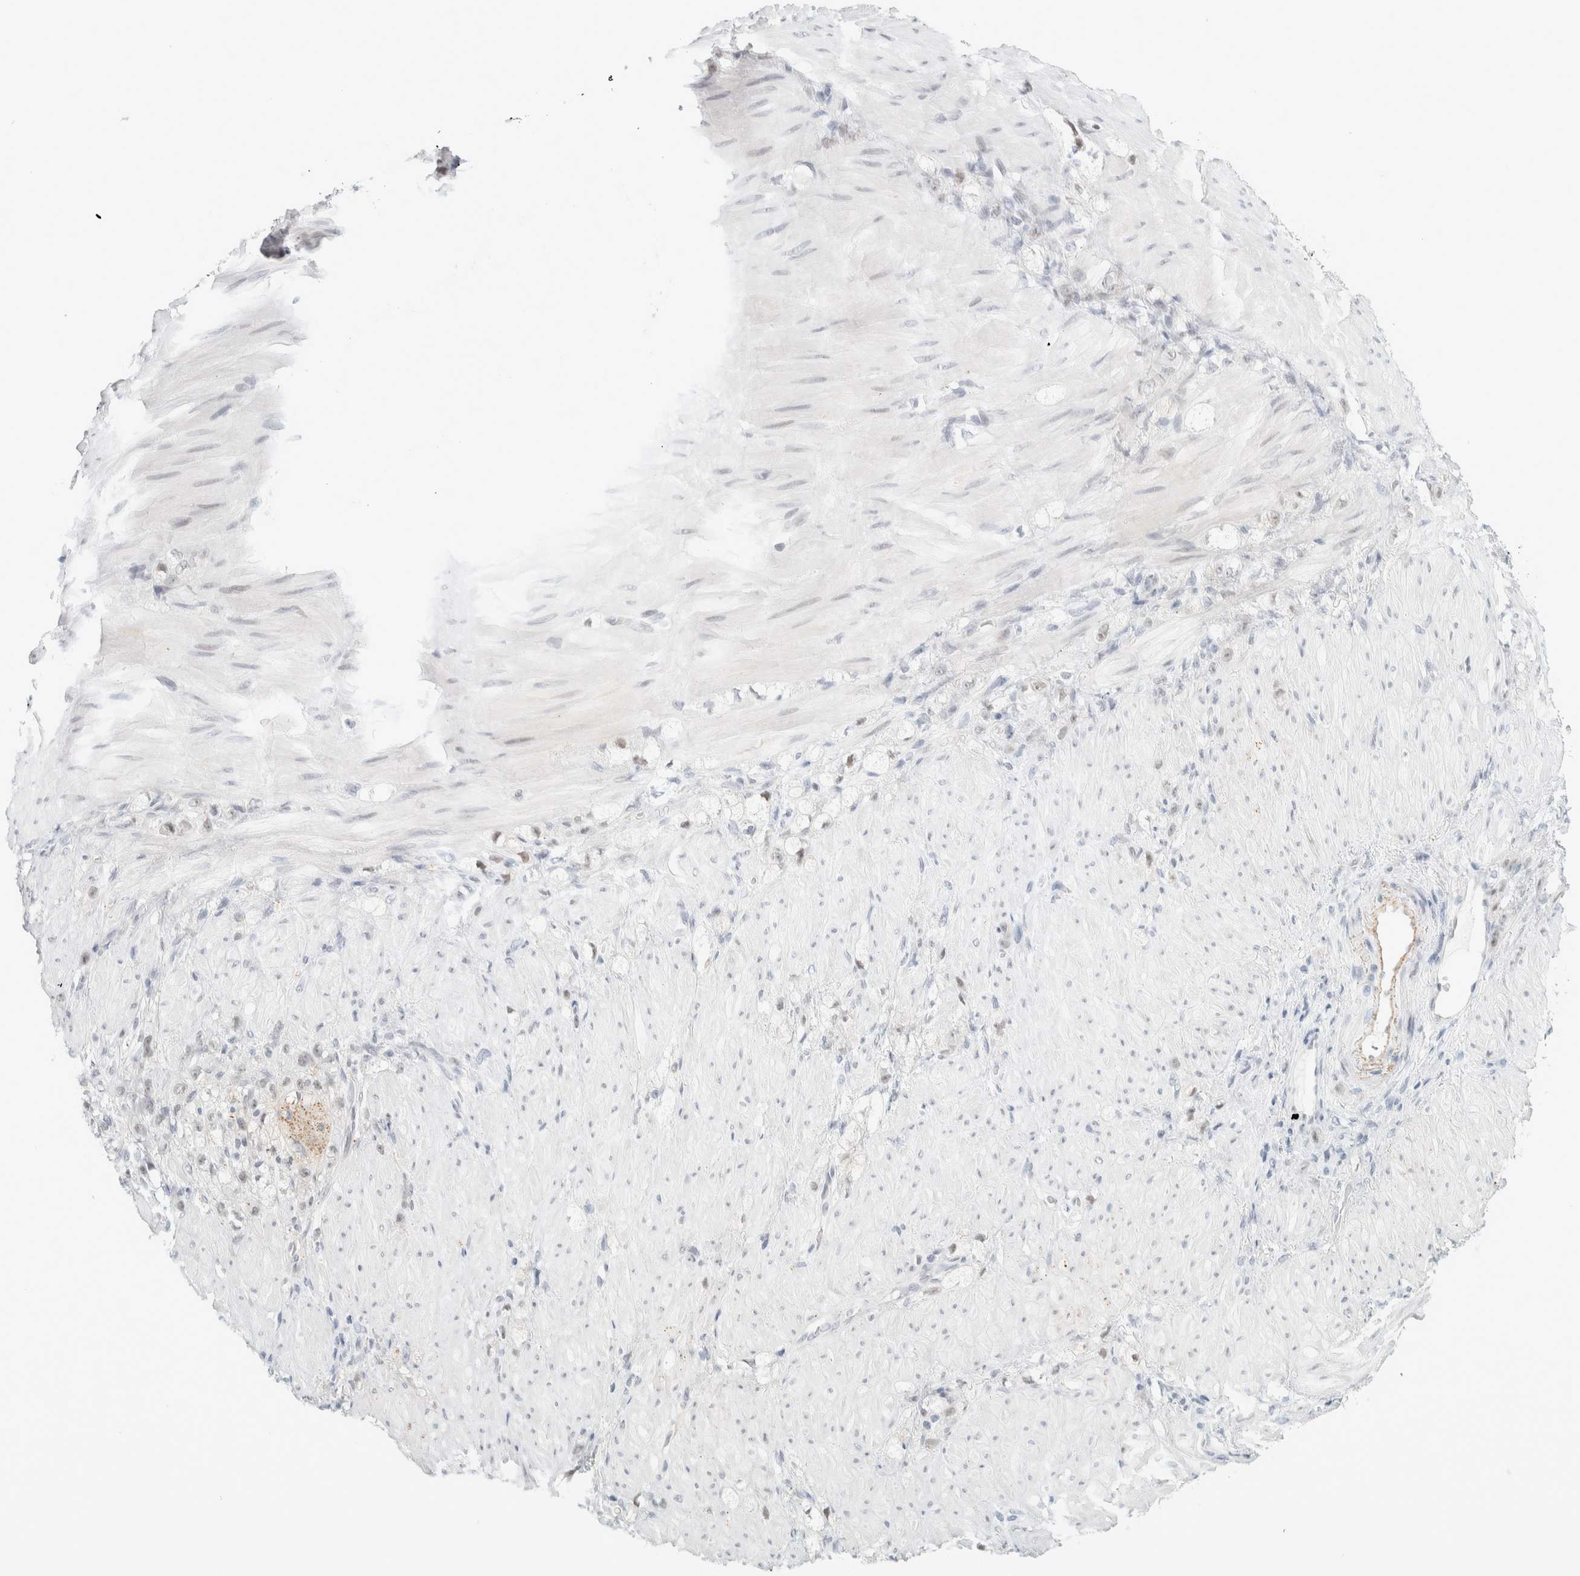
{"staining": {"intensity": "weak", "quantity": "<25%", "location": "nuclear"}, "tissue": "stomach cancer", "cell_type": "Tumor cells", "image_type": "cancer", "snomed": [{"axis": "morphology", "description": "Normal tissue, NOS"}, {"axis": "morphology", "description": "Adenocarcinoma, NOS"}, {"axis": "topography", "description": "Stomach"}], "caption": "Immunohistochemistry histopathology image of stomach adenocarcinoma stained for a protein (brown), which shows no expression in tumor cells.", "gene": "CDH17", "patient": {"sex": "male", "age": 82}}